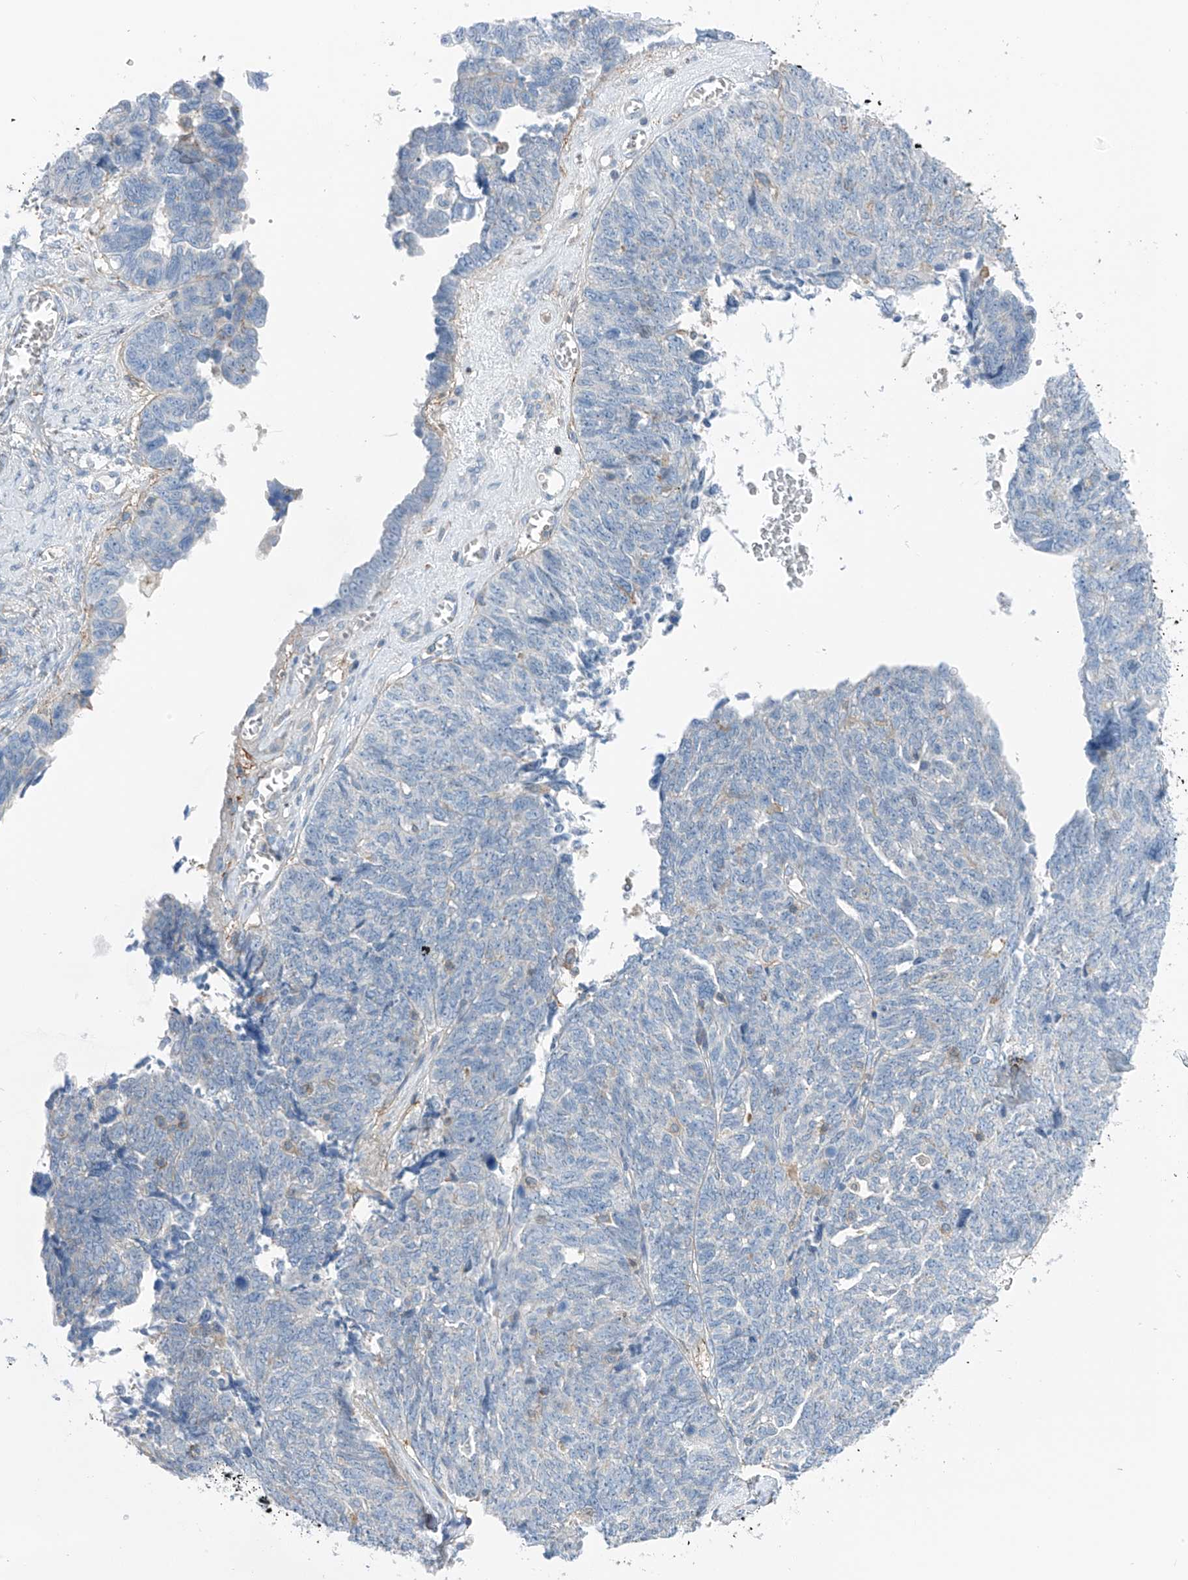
{"staining": {"intensity": "negative", "quantity": "none", "location": "none"}, "tissue": "ovarian cancer", "cell_type": "Tumor cells", "image_type": "cancer", "snomed": [{"axis": "morphology", "description": "Cystadenocarcinoma, serous, NOS"}, {"axis": "topography", "description": "Ovary"}], "caption": "A high-resolution photomicrograph shows immunohistochemistry staining of ovarian cancer, which exhibits no significant expression in tumor cells.", "gene": "NALCN", "patient": {"sex": "female", "age": 79}}